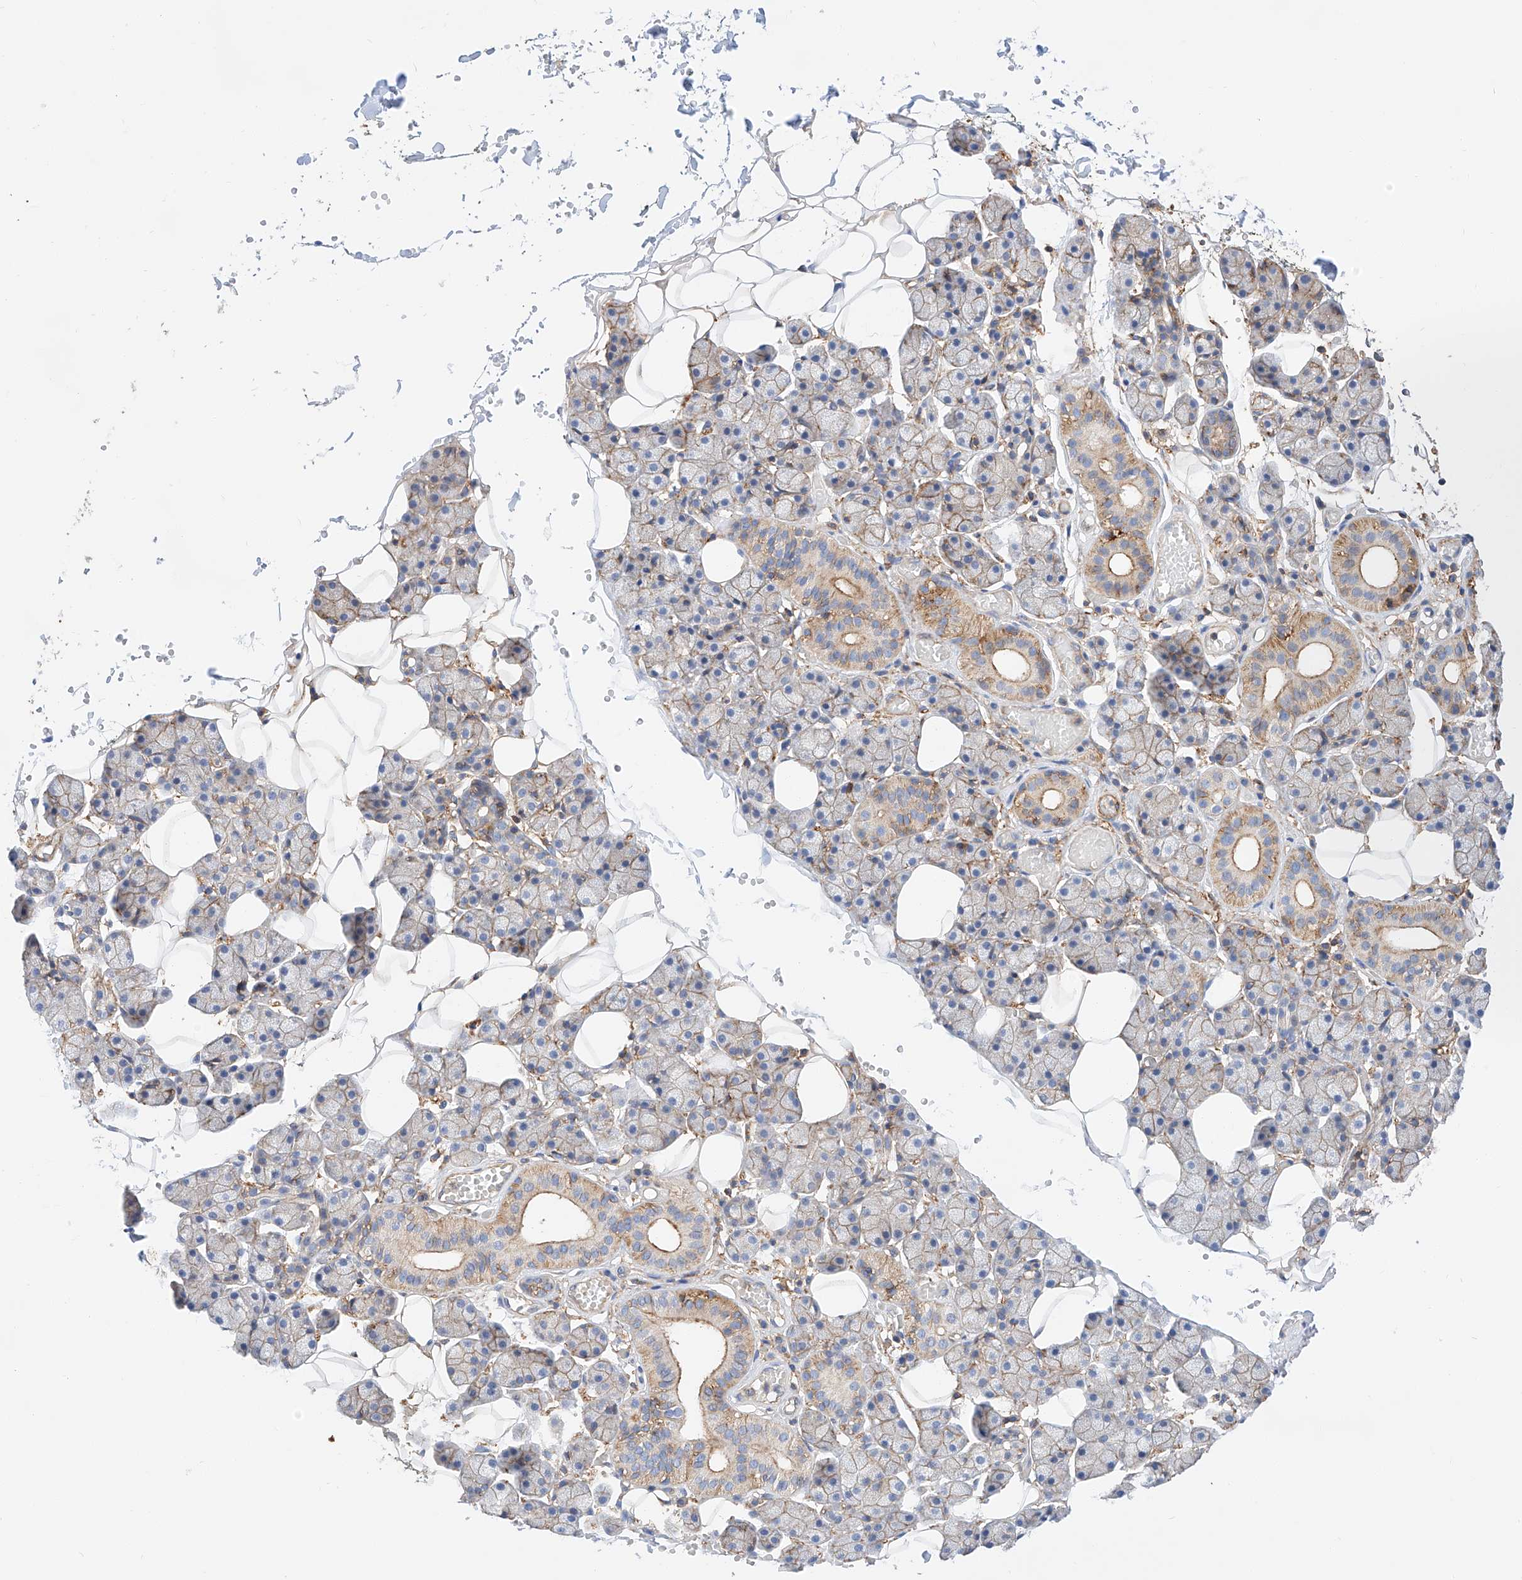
{"staining": {"intensity": "moderate", "quantity": "25%-75%", "location": "cytoplasmic/membranous"}, "tissue": "salivary gland", "cell_type": "Glandular cells", "image_type": "normal", "snomed": [{"axis": "morphology", "description": "Normal tissue, NOS"}, {"axis": "topography", "description": "Salivary gland"}], "caption": "About 25%-75% of glandular cells in normal human salivary gland display moderate cytoplasmic/membranous protein staining as visualized by brown immunohistochemical staining.", "gene": "ENSG00000259132", "patient": {"sex": "female", "age": 33}}